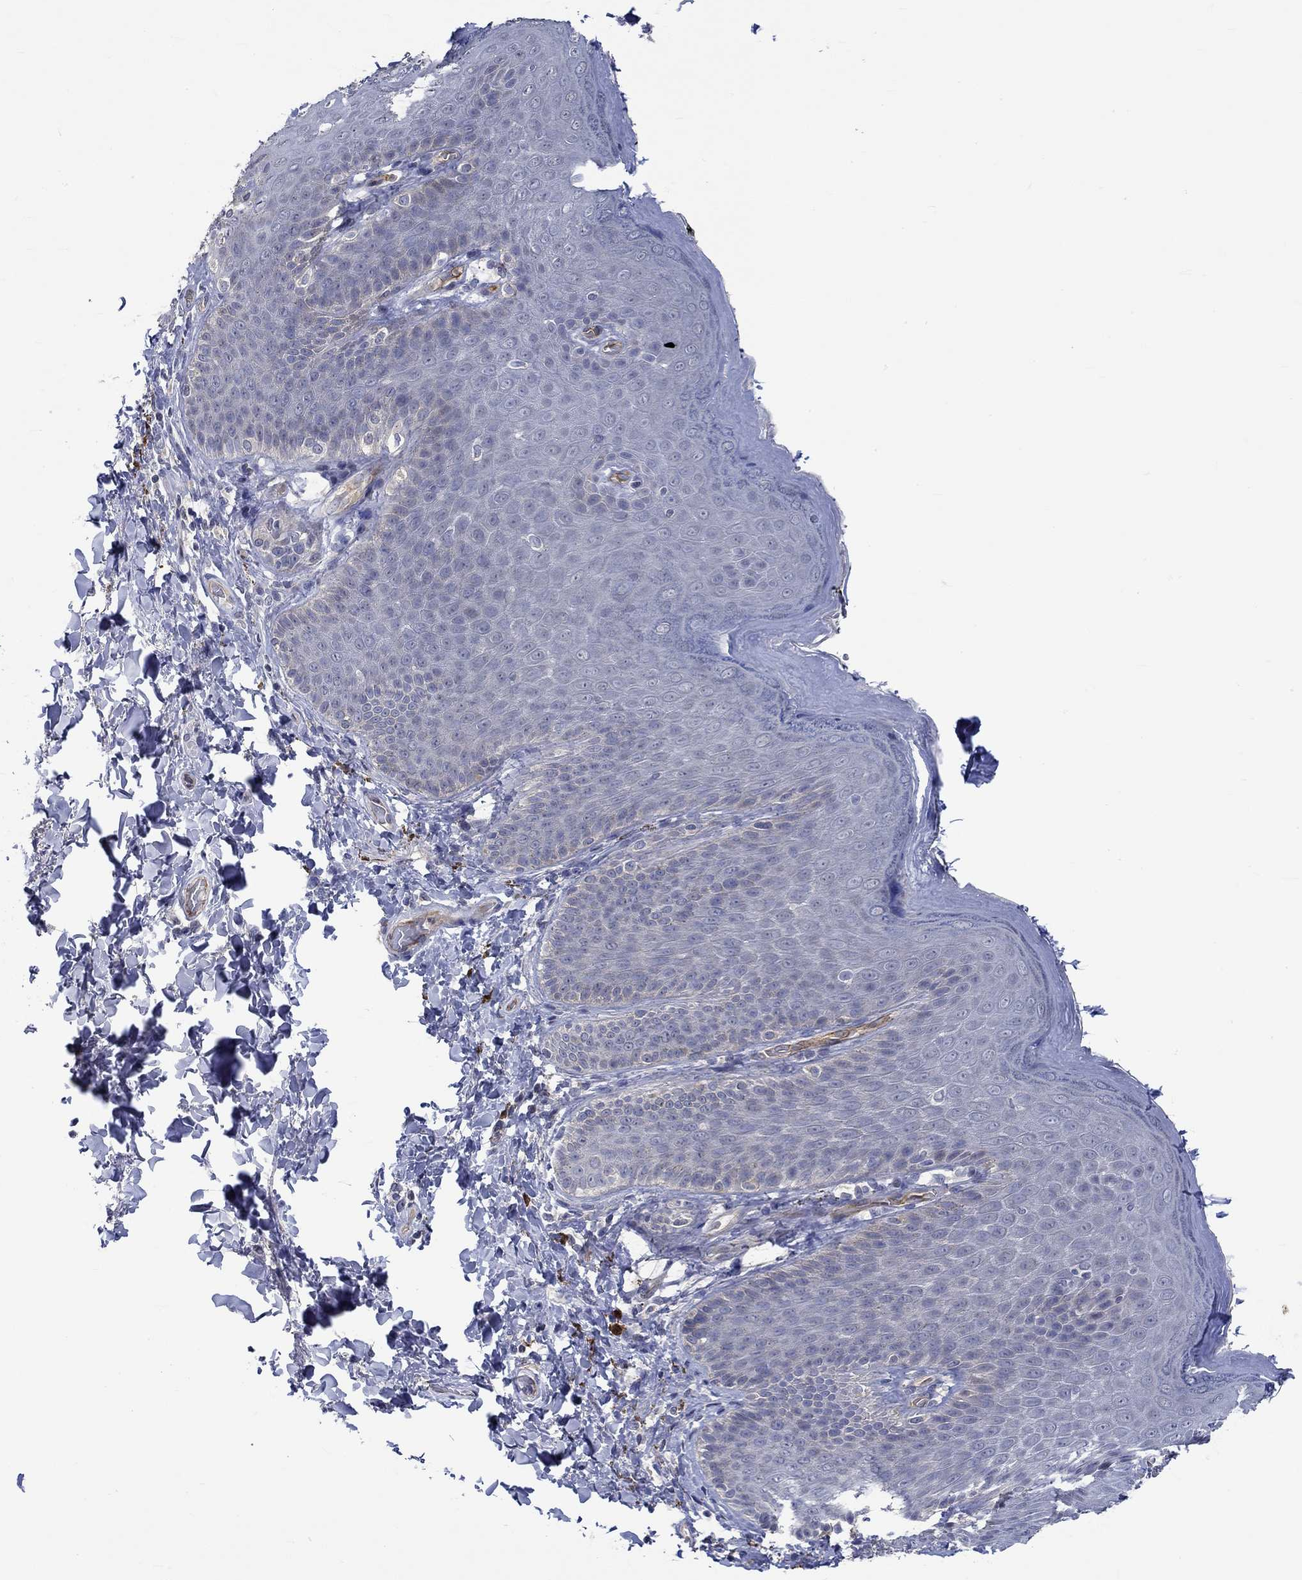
{"staining": {"intensity": "negative", "quantity": "none", "location": "none"}, "tissue": "skin", "cell_type": "Epidermal cells", "image_type": "normal", "snomed": [{"axis": "morphology", "description": "Normal tissue, NOS"}, {"axis": "topography", "description": "Anal"}], "caption": "Protein analysis of normal skin demonstrates no significant staining in epidermal cells.", "gene": "GJA5", "patient": {"sex": "male", "age": 53}}